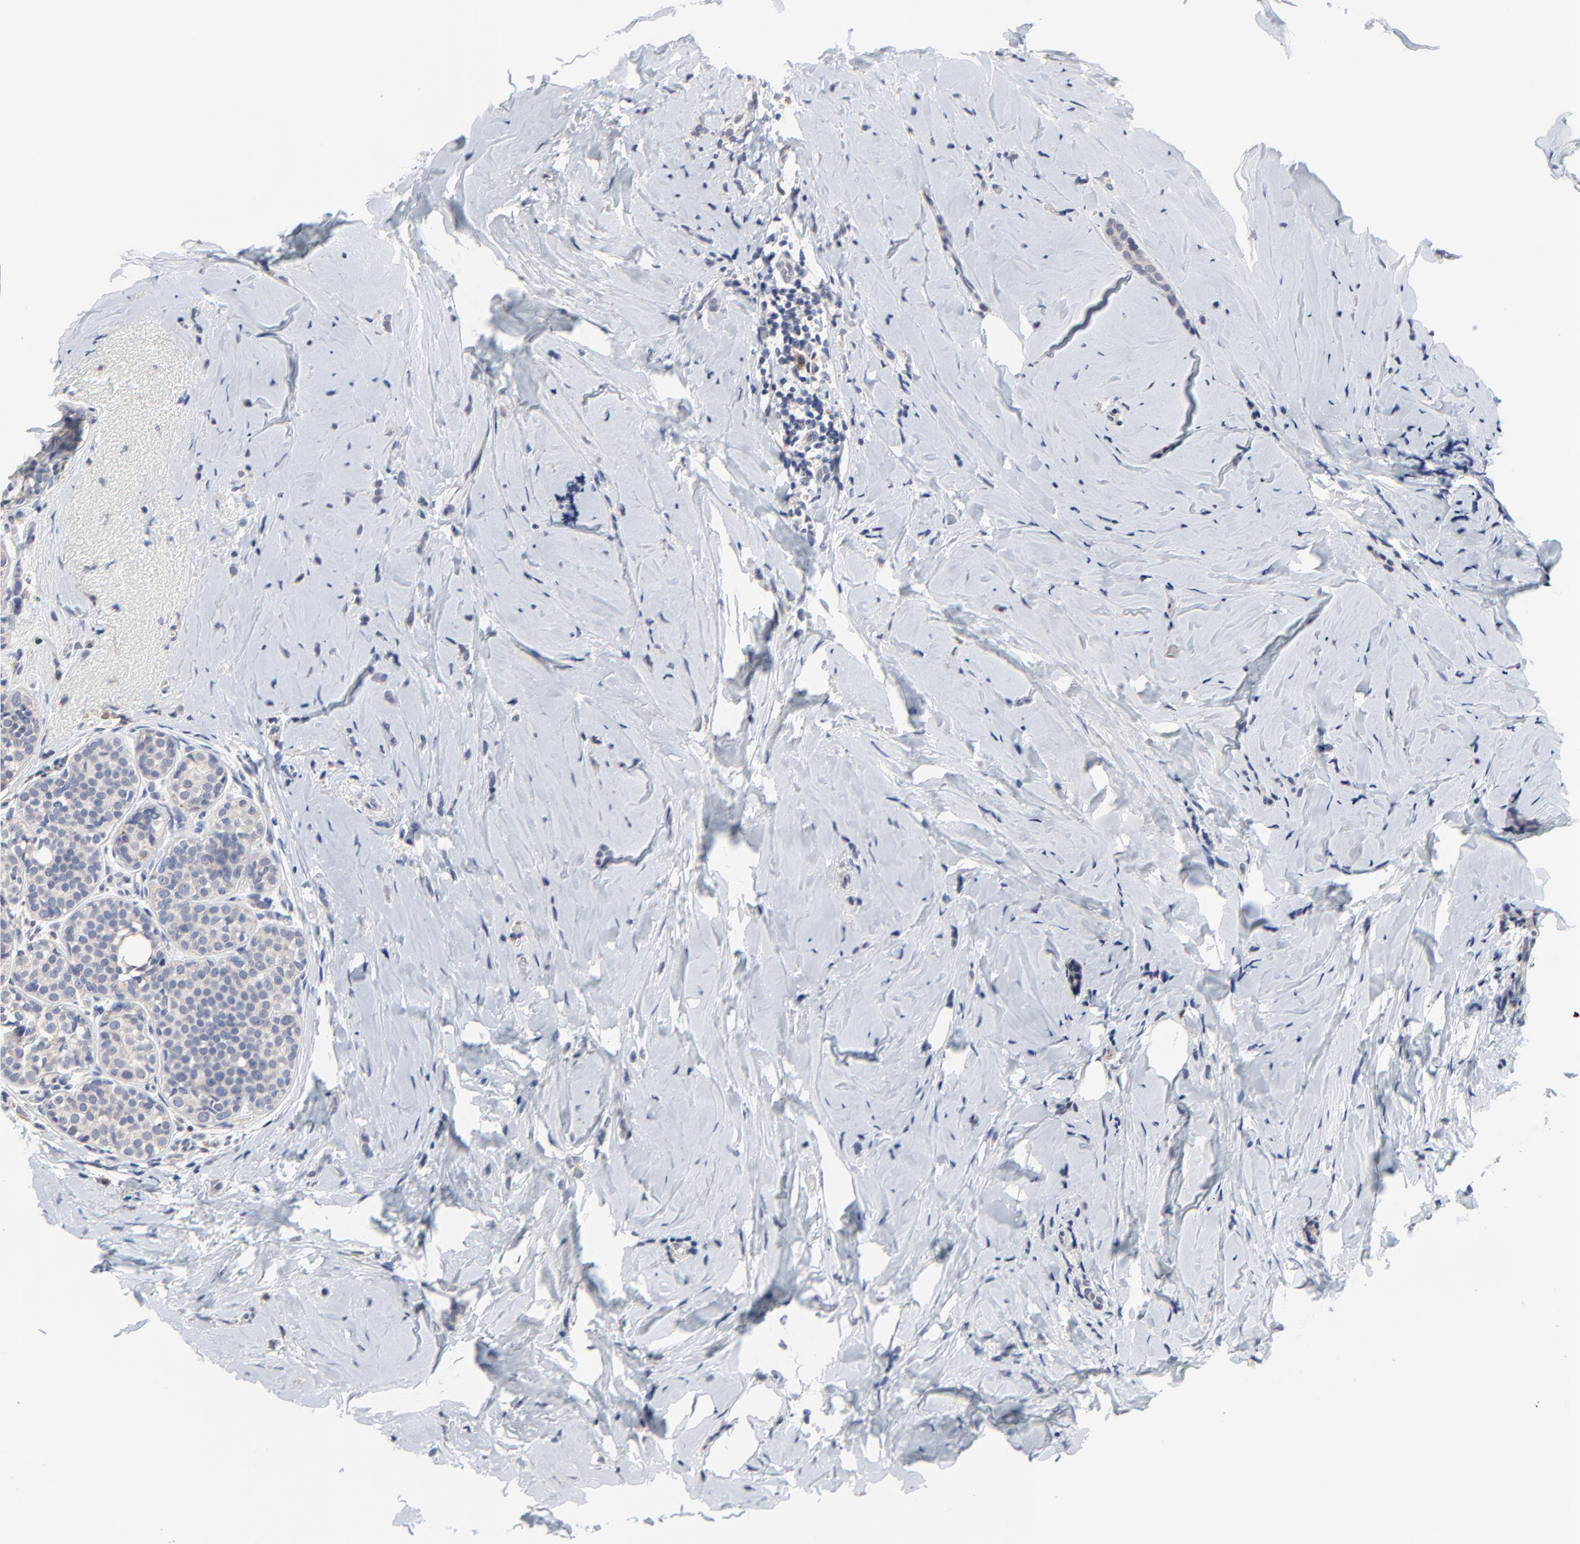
{"staining": {"intensity": "negative", "quantity": "none", "location": "none"}, "tissue": "breast cancer", "cell_type": "Tumor cells", "image_type": "cancer", "snomed": [{"axis": "morphology", "description": "Lobular carcinoma"}, {"axis": "topography", "description": "Breast"}], "caption": "IHC of breast cancer exhibits no expression in tumor cells.", "gene": "DHRSX", "patient": {"sex": "female", "age": 64}}